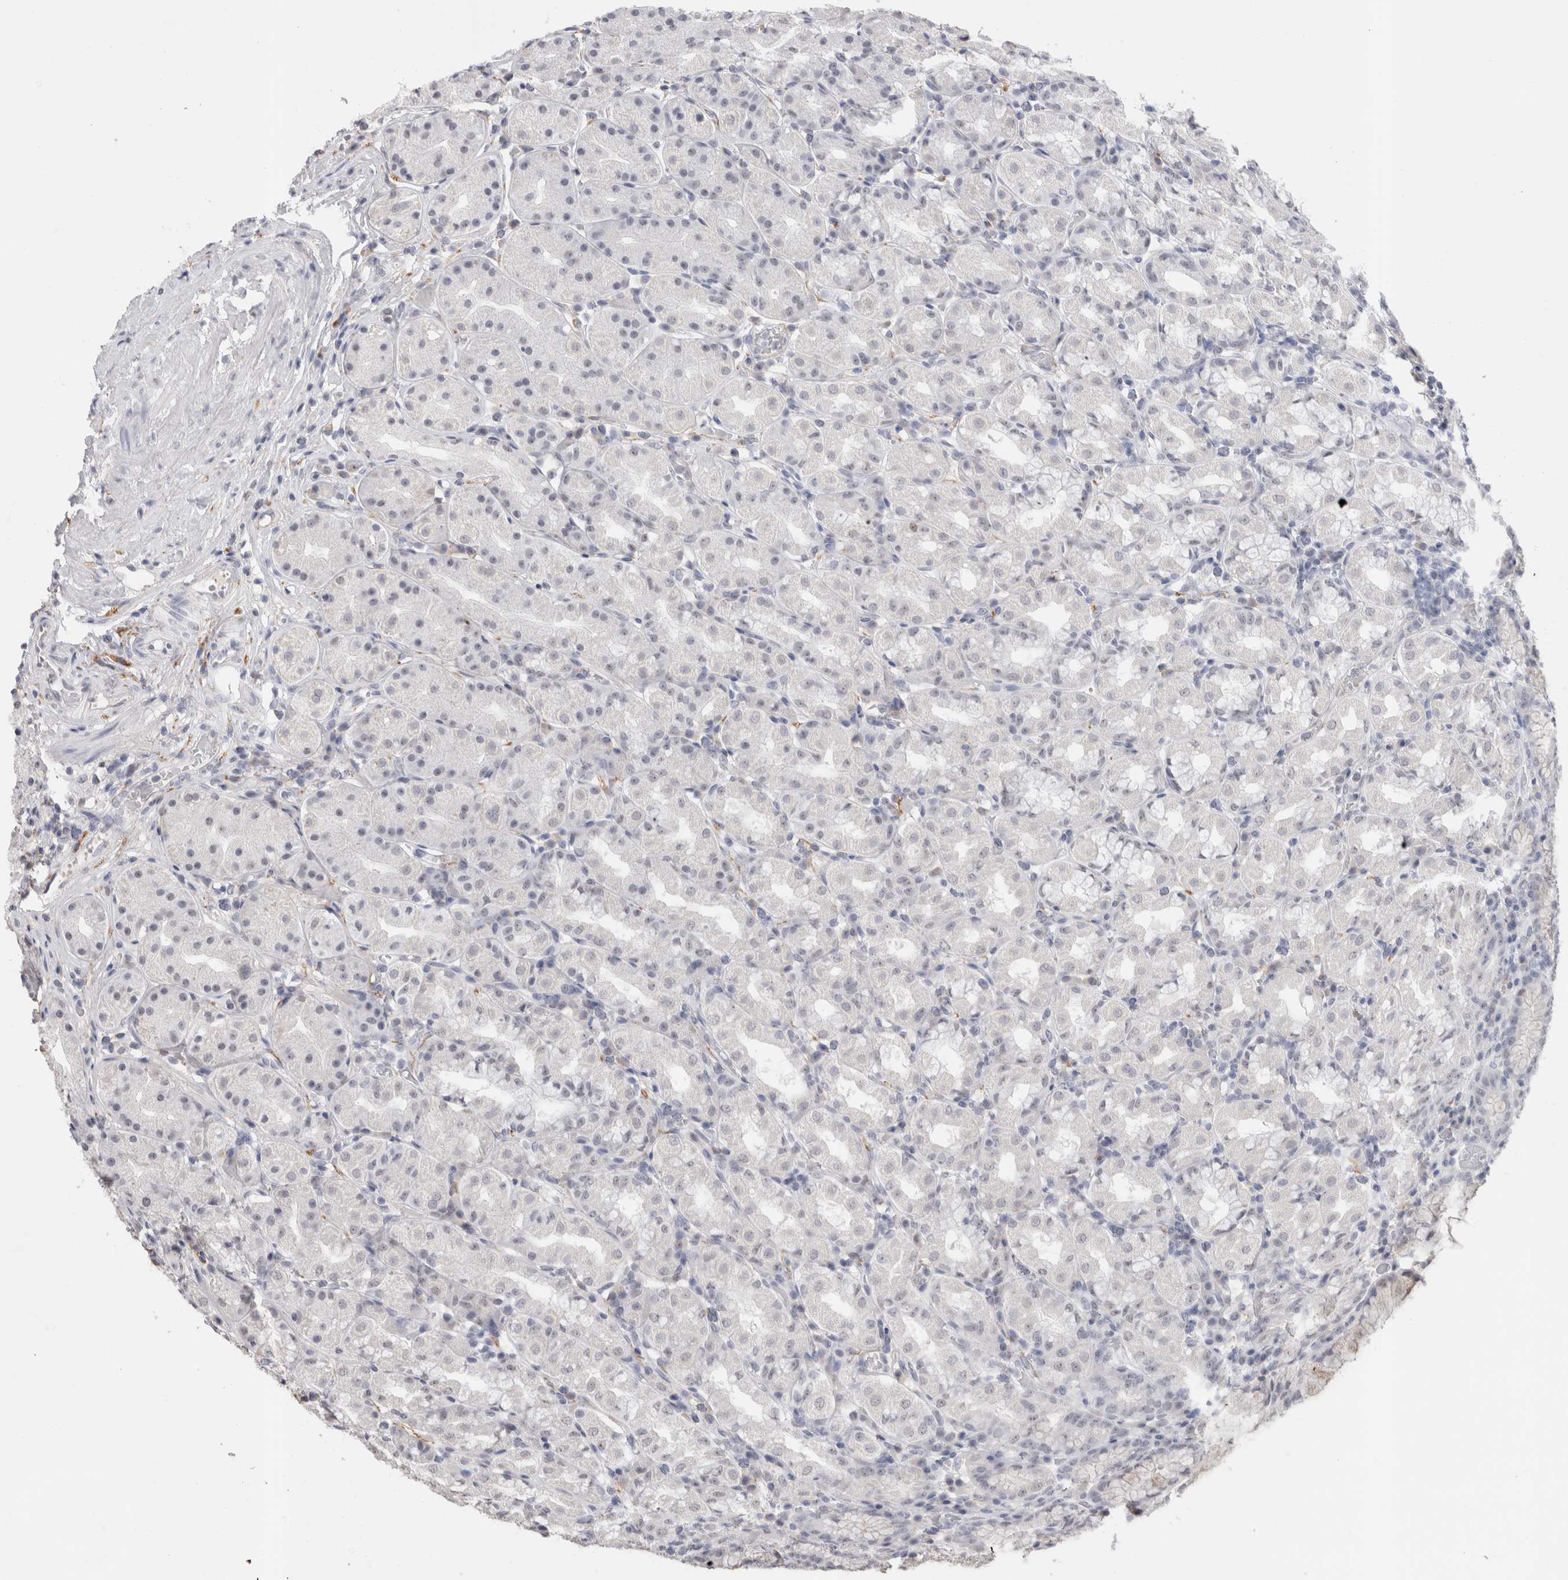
{"staining": {"intensity": "negative", "quantity": "none", "location": "none"}, "tissue": "stomach", "cell_type": "Glandular cells", "image_type": "normal", "snomed": [{"axis": "morphology", "description": "Normal tissue, NOS"}, {"axis": "topography", "description": "Stomach, lower"}], "caption": "There is no significant staining in glandular cells of stomach. (DAB (3,3'-diaminobenzidine) immunohistochemistry (IHC) visualized using brightfield microscopy, high magnification).", "gene": "CADM3", "patient": {"sex": "female", "age": 56}}